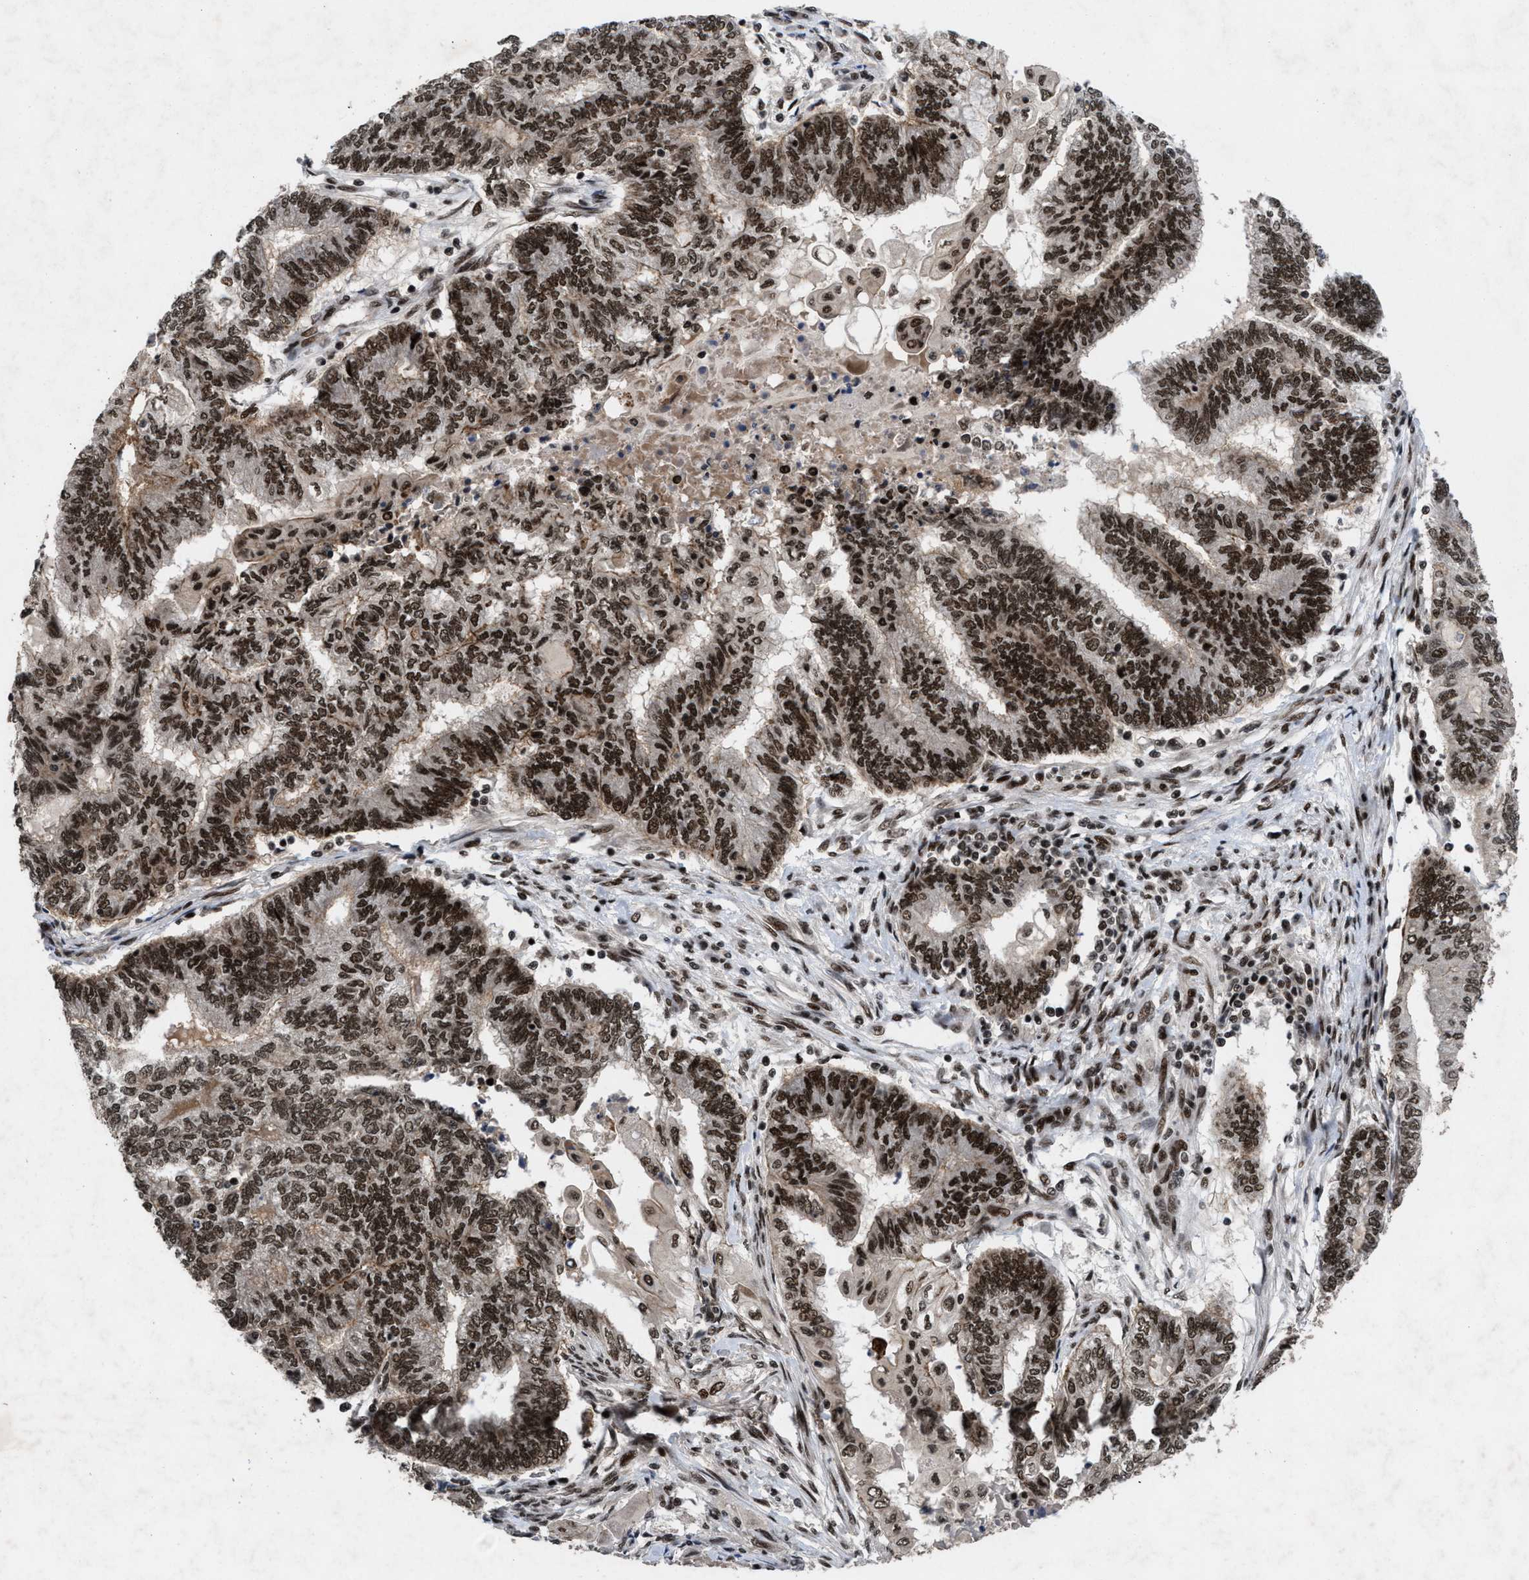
{"staining": {"intensity": "strong", "quantity": ">75%", "location": "nuclear"}, "tissue": "endometrial cancer", "cell_type": "Tumor cells", "image_type": "cancer", "snomed": [{"axis": "morphology", "description": "Adenocarcinoma, NOS"}, {"axis": "topography", "description": "Uterus"}, {"axis": "topography", "description": "Endometrium"}], "caption": "Protein analysis of endometrial cancer tissue shows strong nuclear positivity in about >75% of tumor cells.", "gene": "WIZ", "patient": {"sex": "female", "age": 70}}